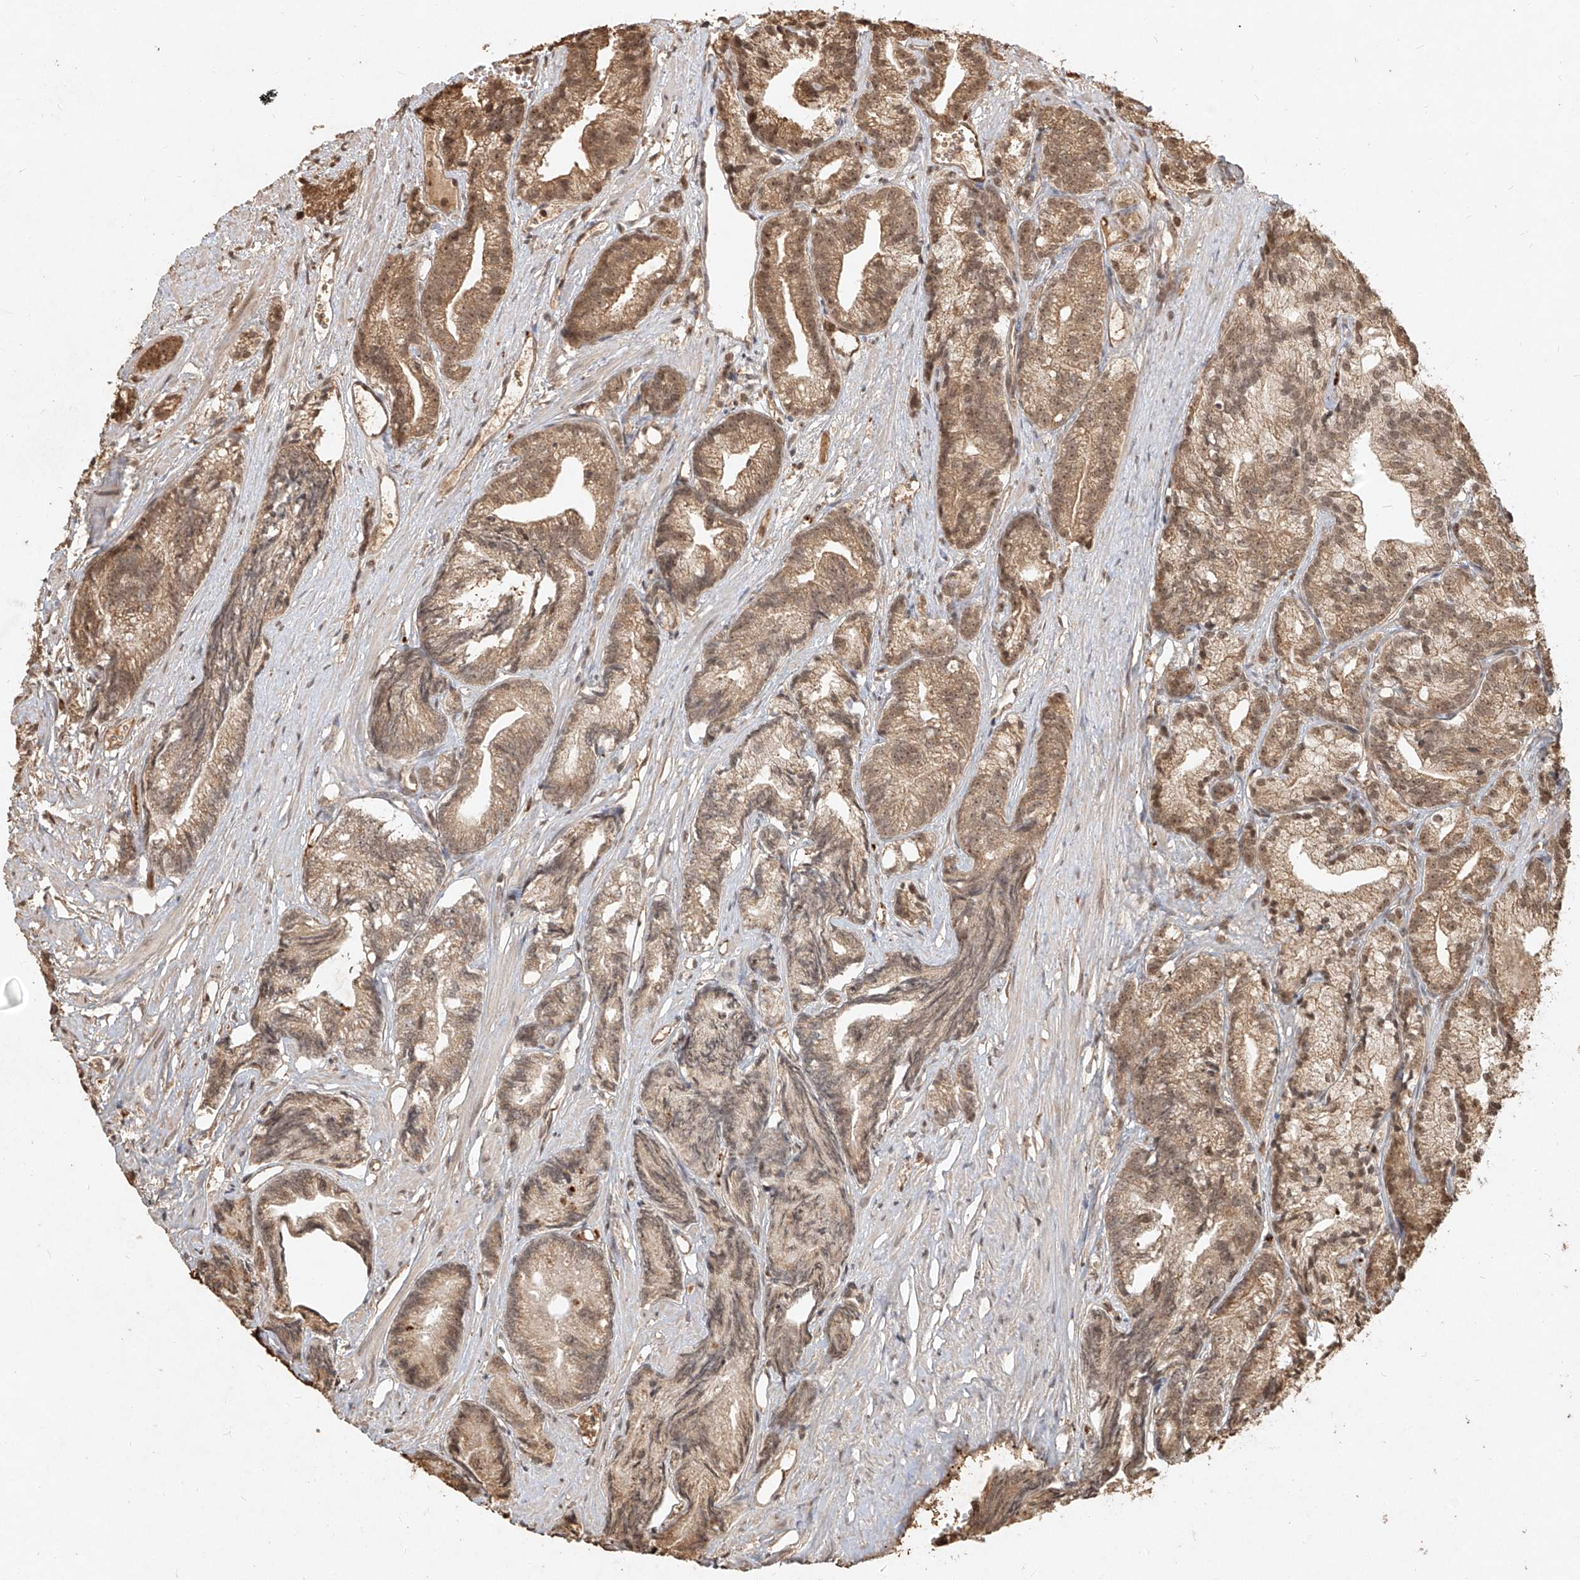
{"staining": {"intensity": "moderate", "quantity": ">75%", "location": "cytoplasmic/membranous,nuclear"}, "tissue": "prostate cancer", "cell_type": "Tumor cells", "image_type": "cancer", "snomed": [{"axis": "morphology", "description": "Adenocarcinoma, Low grade"}, {"axis": "topography", "description": "Prostate"}], "caption": "Adenocarcinoma (low-grade) (prostate) tissue demonstrates moderate cytoplasmic/membranous and nuclear staining in approximately >75% of tumor cells", "gene": "UBE2K", "patient": {"sex": "male", "age": 89}}